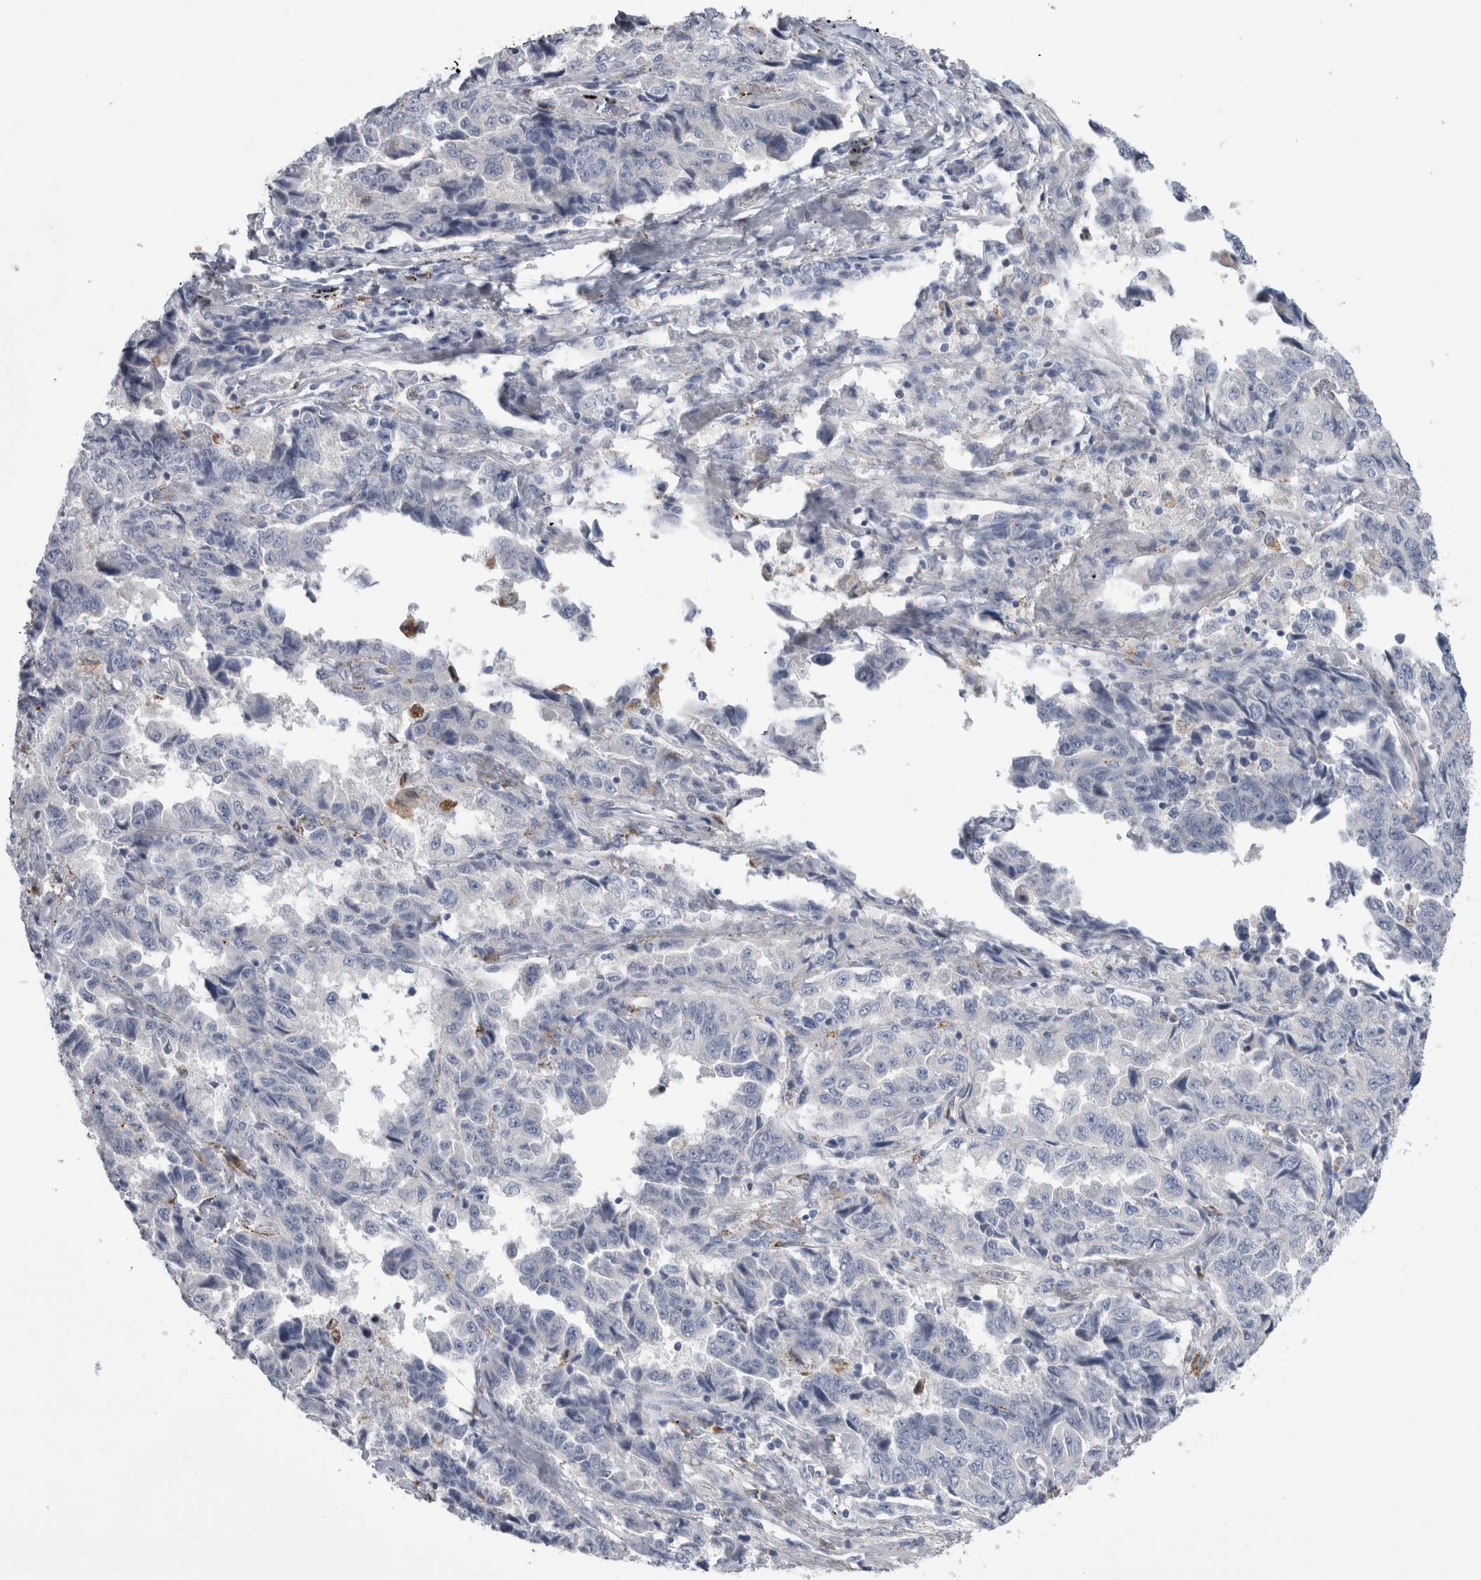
{"staining": {"intensity": "negative", "quantity": "none", "location": "none"}, "tissue": "lung cancer", "cell_type": "Tumor cells", "image_type": "cancer", "snomed": [{"axis": "morphology", "description": "Adenocarcinoma, NOS"}, {"axis": "topography", "description": "Lung"}], "caption": "DAB immunohistochemical staining of human adenocarcinoma (lung) displays no significant staining in tumor cells.", "gene": "GATM", "patient": {"sex": "female", "age": 51}}